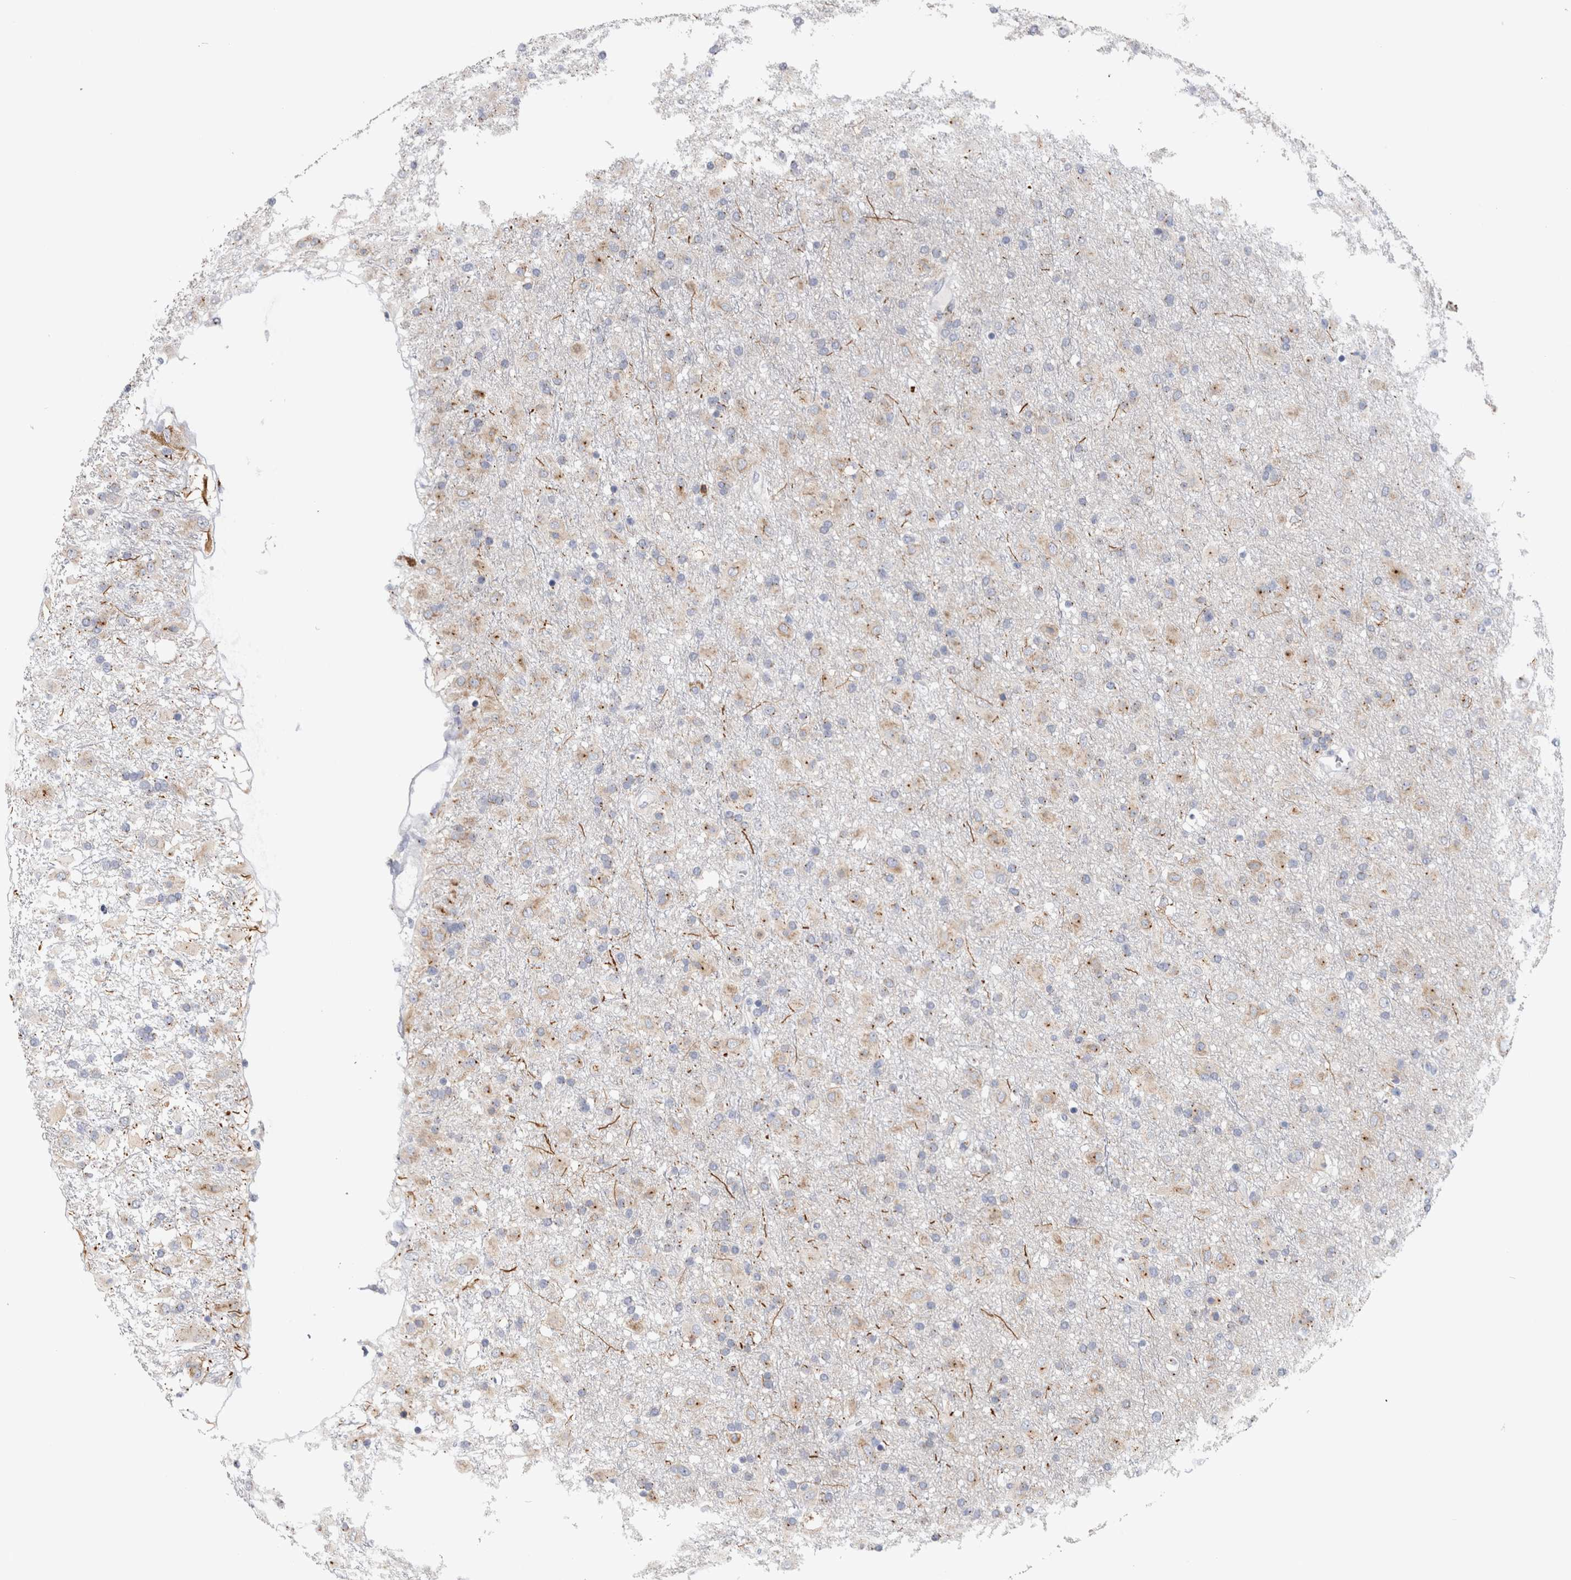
{"staining": {"intensity": "weak", "quantity": "25%-75%", "location": "cytoplasmic/membranous"}, "tissue": "glioma", "cell_type": "Tumor cells", "image_type": "cancer", "snomed": [{"axis": "morphology", "description": "Glioma, malignant, Low grade"}, {"axis": "topography", "description": "Brain"}], "caption": "Brown immunohistochemical staining in human malignant low-grade glioma demonstrates weak cytoplasmic/membranous staining in about 25%-75% of tumor cells.", "gene": "AKAP9", "patient": {"sex": "male", "age": 65}}